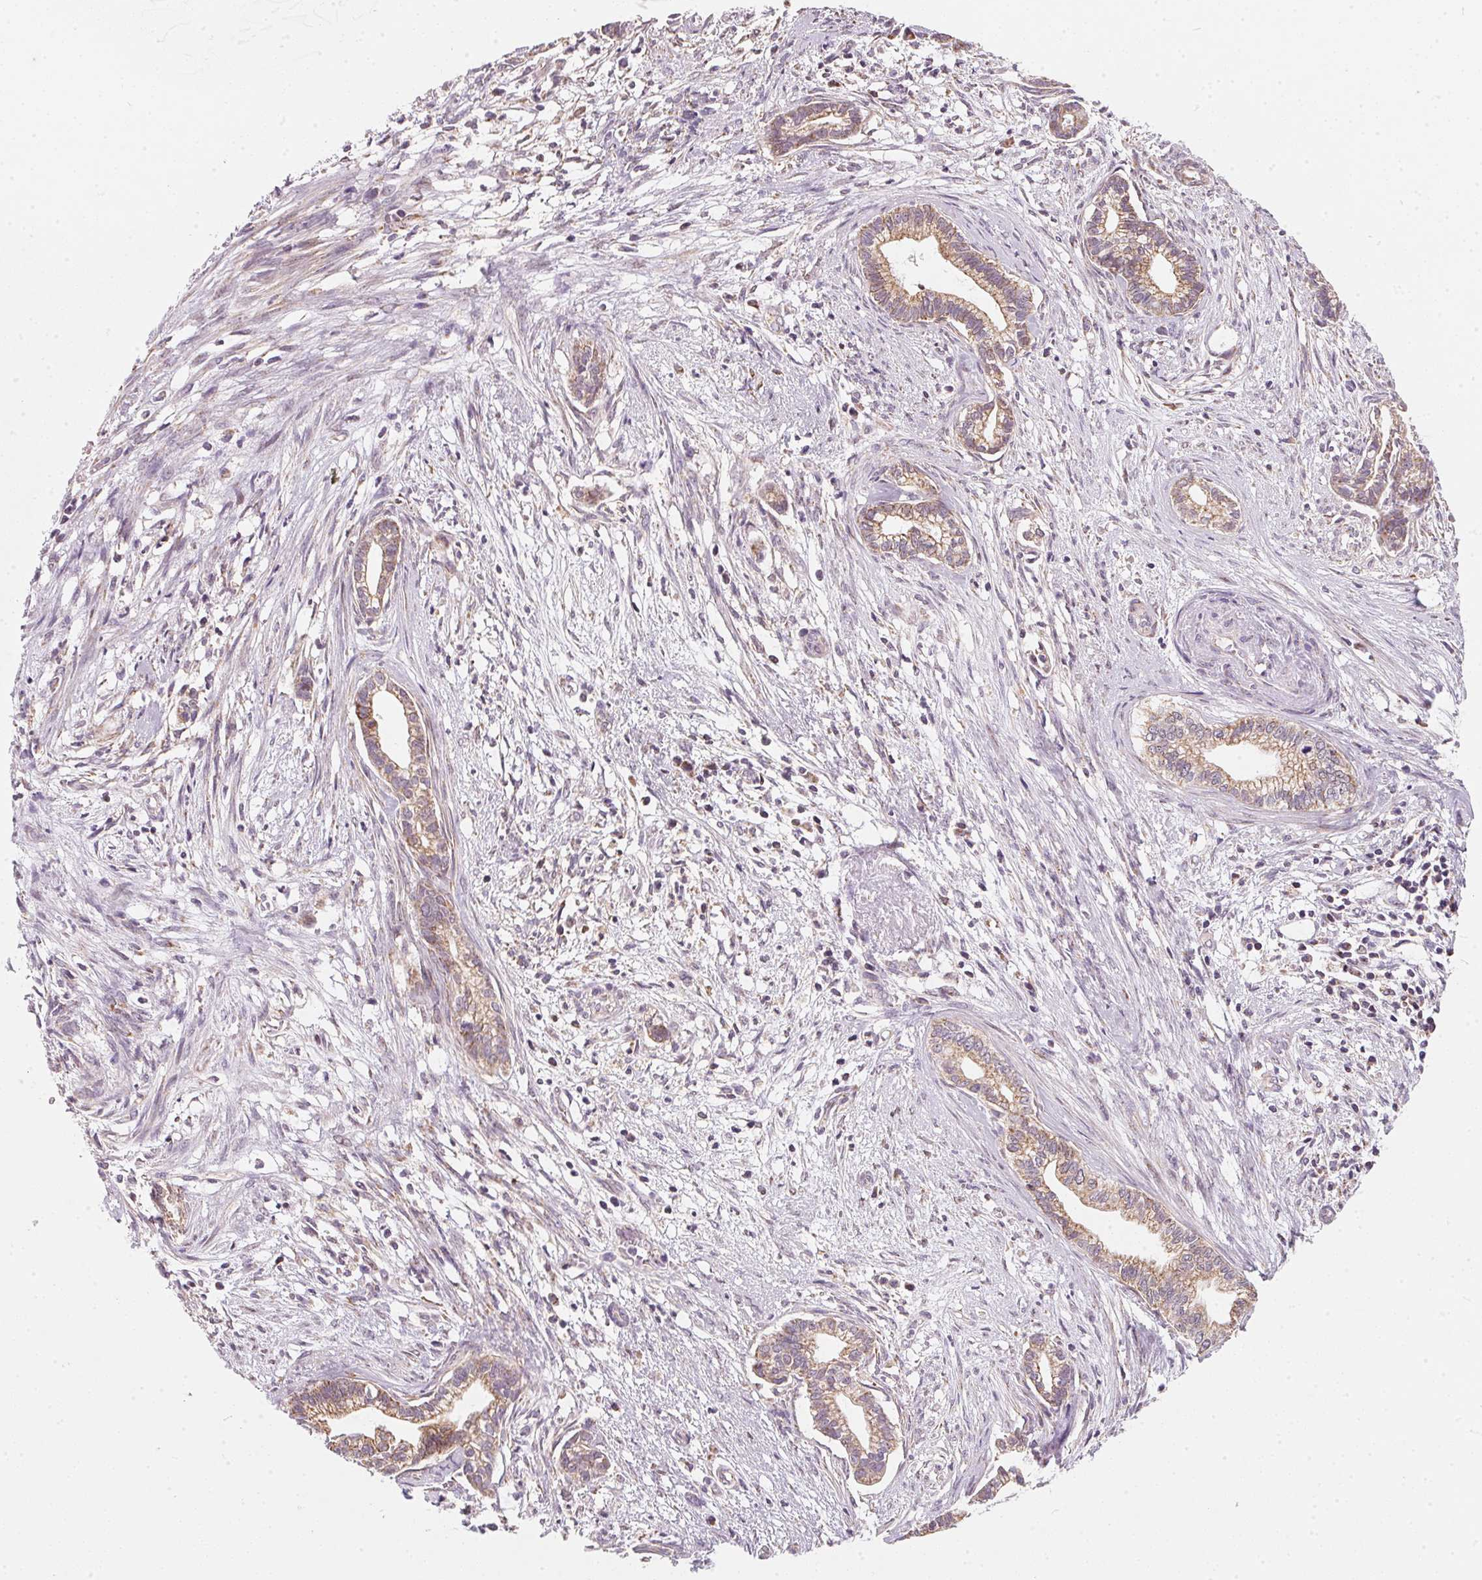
{"staining": {"intensity": "moderate", "quantity": ">75%", "location": "cytoplasmic/membranous"}, "tissue": "cervical cancer", "cell_type": "Tumor cells", "image_type": "cancer", "snomed": [{"axis": "morphology", "description": "Adenocarcinoma, NOS"}, {"axis": "topography", "description": "Cervix"}], "caption": "IHC of human cervical adenocarcinoma reveals medium levels of moderate cytoplasmic/membranous positivity in about >75% of tumor cells. (DAB (3,3'-diaminobenzidine) IHC, brown staining for protein, blue staining for nuclei).", "gene": "COQ7", "patient": {"sex": "female", "age": 62}}